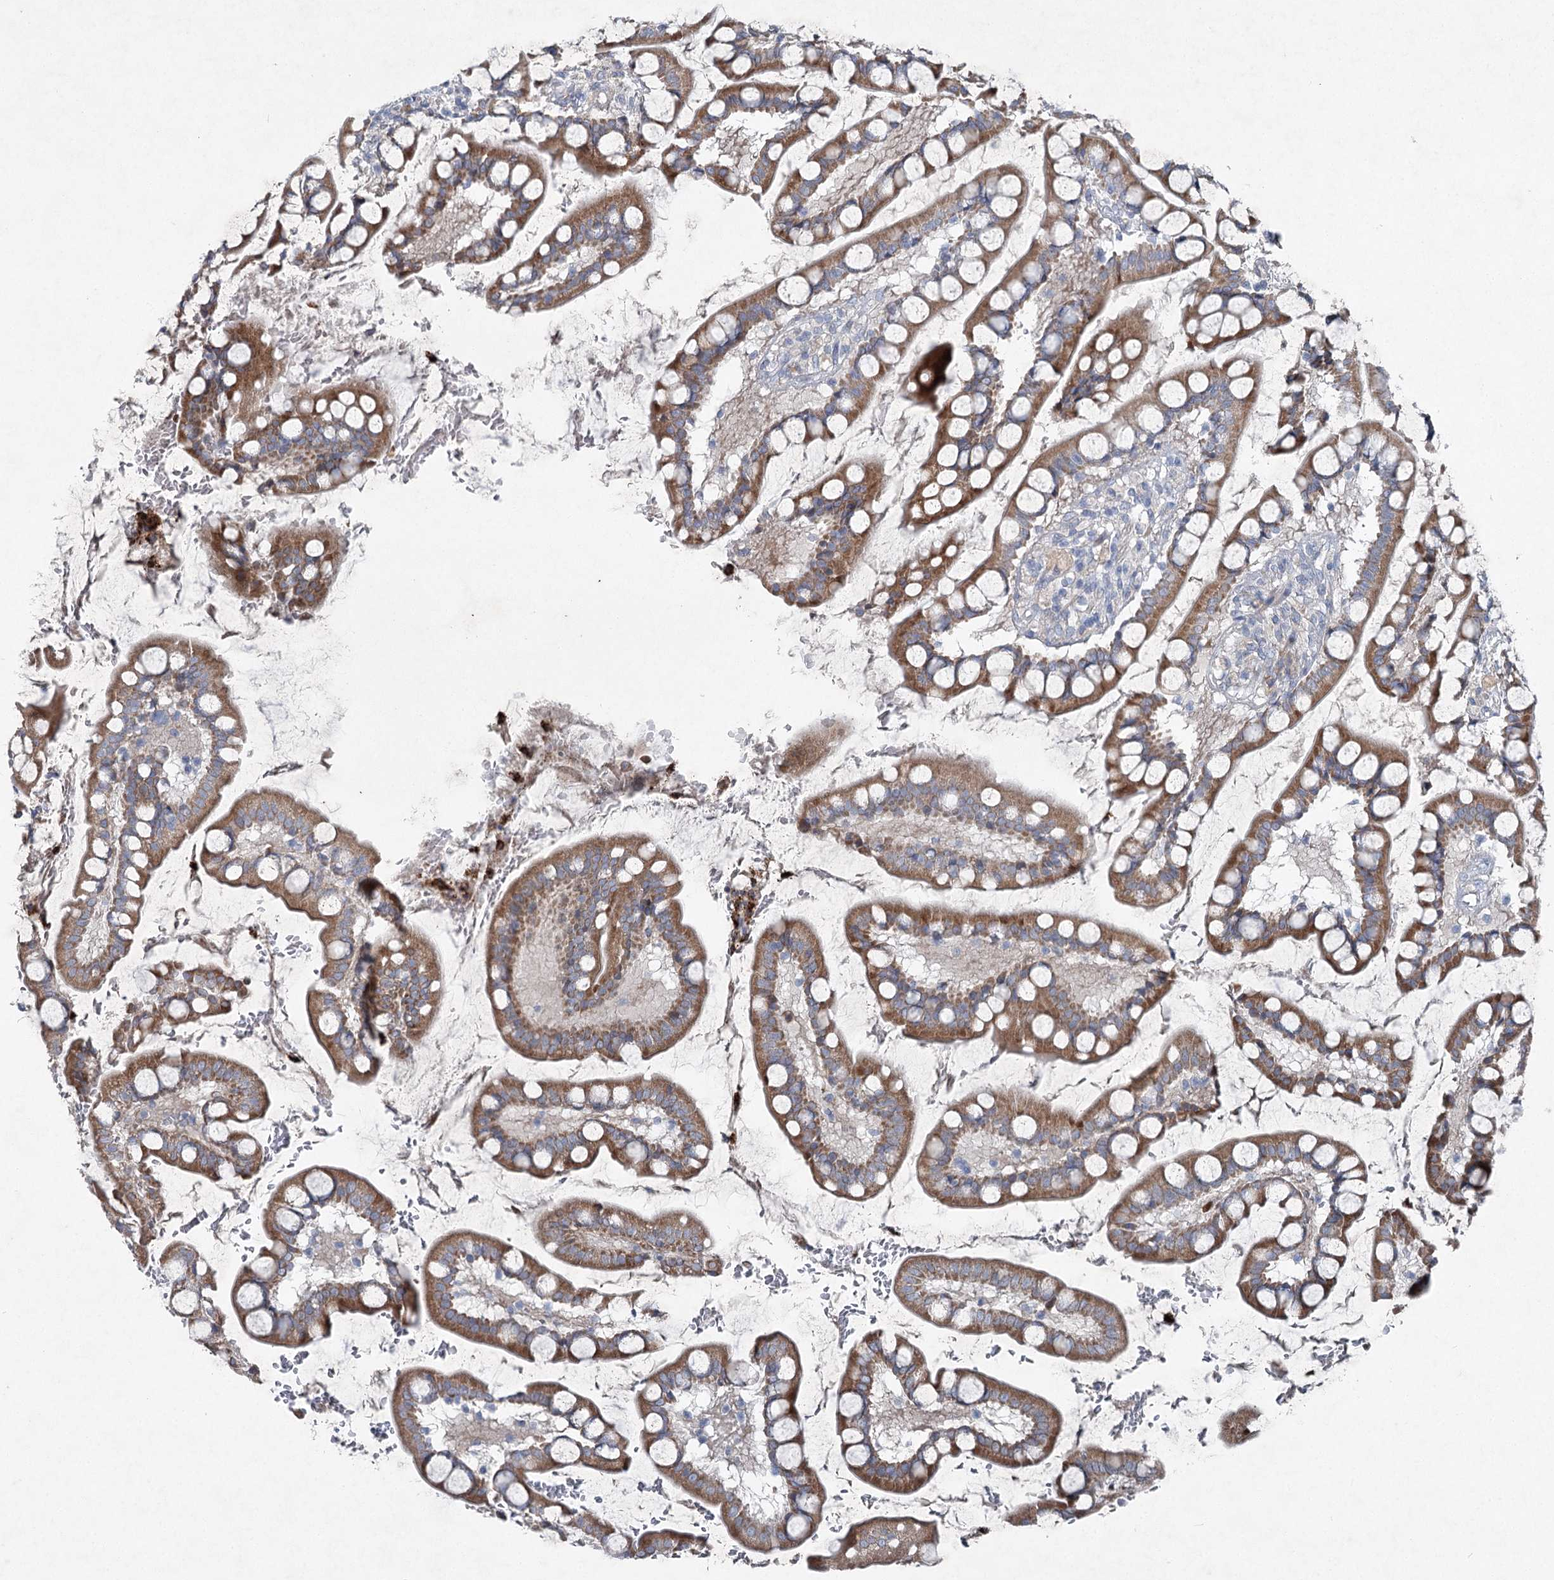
{"staining": {"intensity": "moderate", "quantity": ">75%", "location": "cytoplasmic/membranous"}, "tissue": "small intestine", "cell_type": "Glandular cells", "image_type": "normal", "snomed": [{"axis": "morphology", "description": "Normal tissue, NOS"}, {"axis": "topography", "description": "Small intestine"}], "caption": "Small intestine was stained to show a protein in brown. There is medium levels of moderate cytoplasmic/membranous positivity in approximately >75% of glandular cells. (DAB (3,3'-diaminobenzidine) IHC with brightfield microscopy, high magnification).", "gene": "ENSG00000285330", "patient": {"sex": "male", "age": 52}}